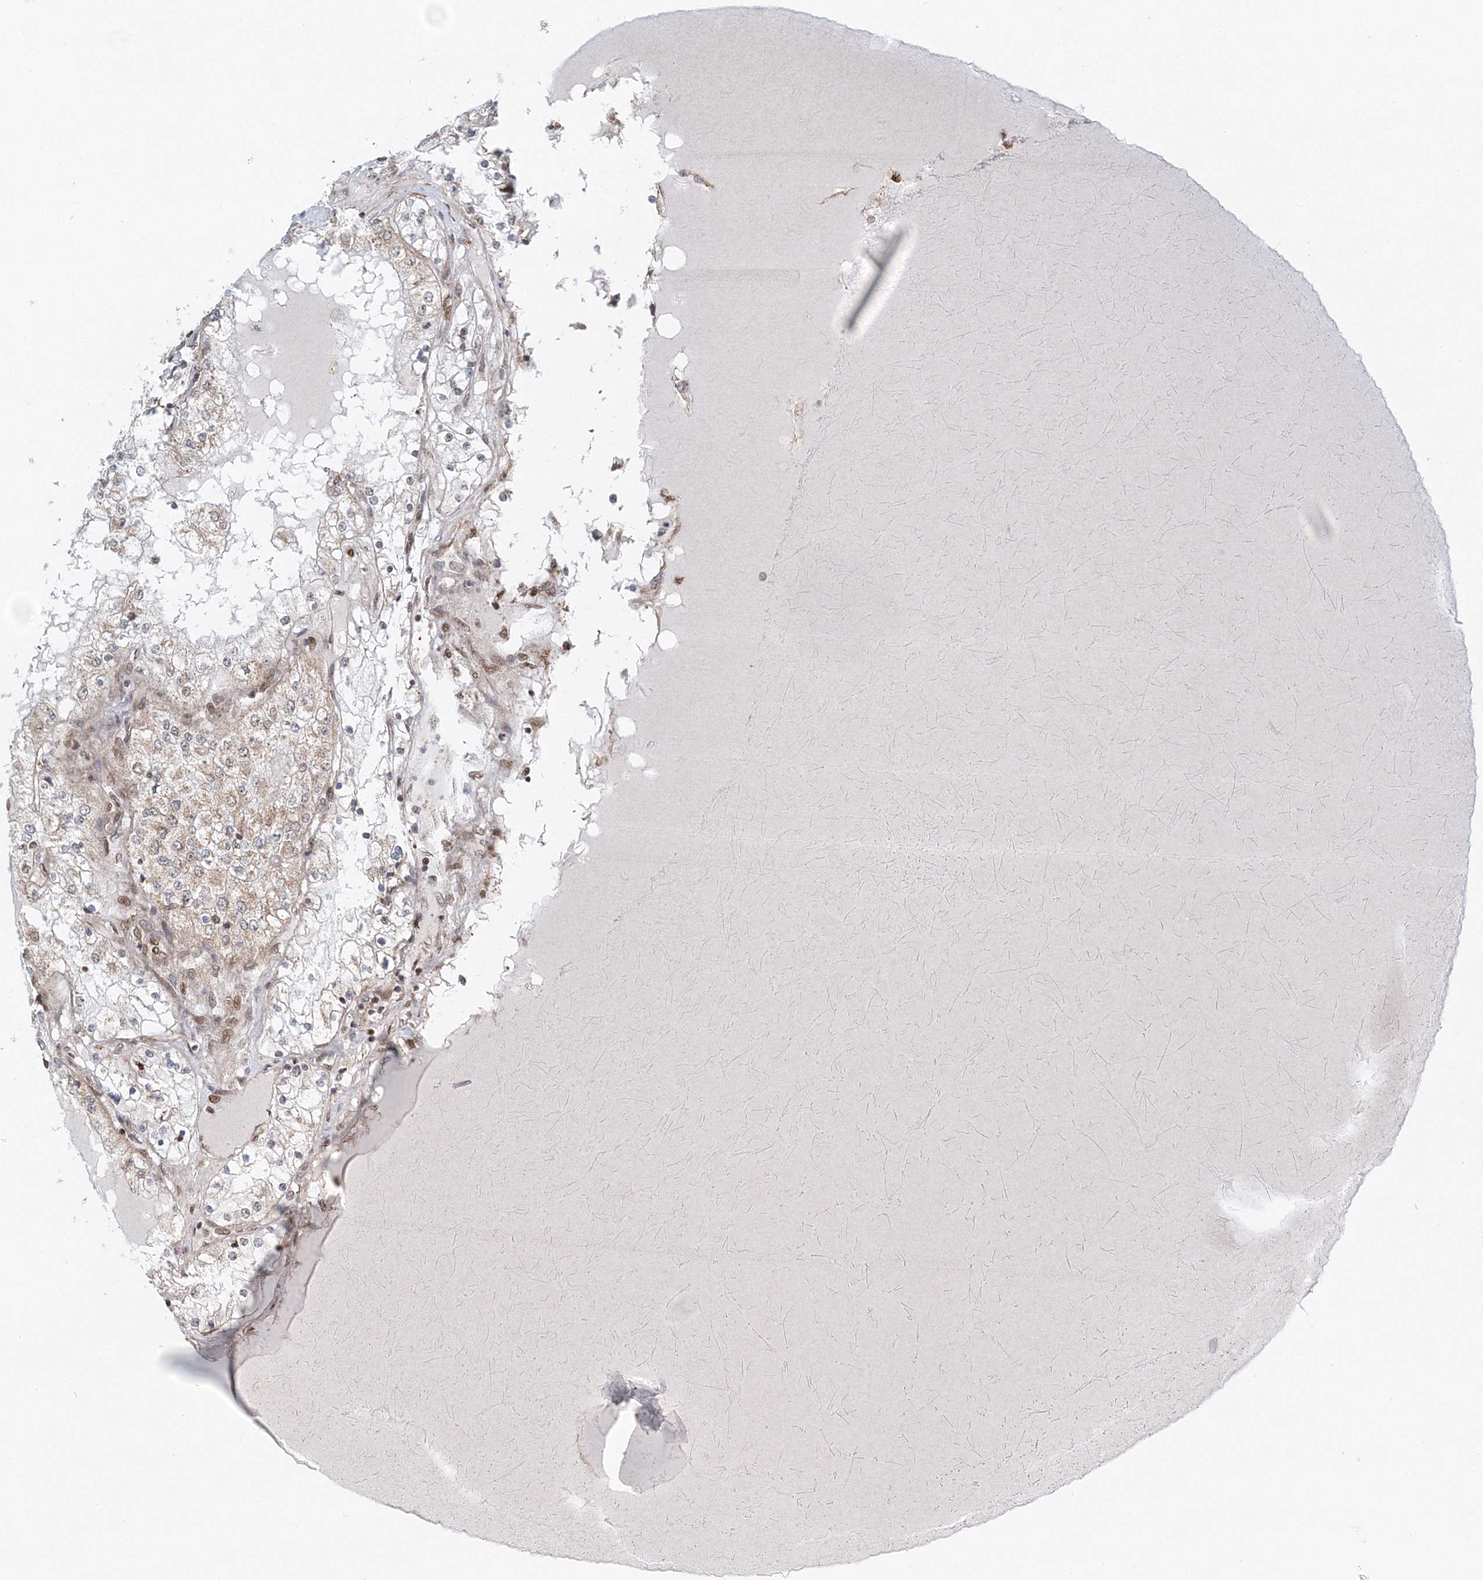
{"staining": {"intensity": "negative", "quantity": "none", "location": "none"}, "tissue": "renal cancer", "cell_type": "Tumor cells", "image_type": "cancer", "snomed": [{"axis": "morphology", "description": "Adenocarcinoma, NOS"}, {"axis": "topography", "description": "Kidney"}], "caption": "High magnification brightfield microscopy of renal cancer stained with DAB (3,3'-diaminobenzidine) (brown) and counterstained with hematoxylin (blue): tumor cells show no significant expression.", "gene": "RAB11FIP2", "patient": {"sex": "male", "age": 68}}